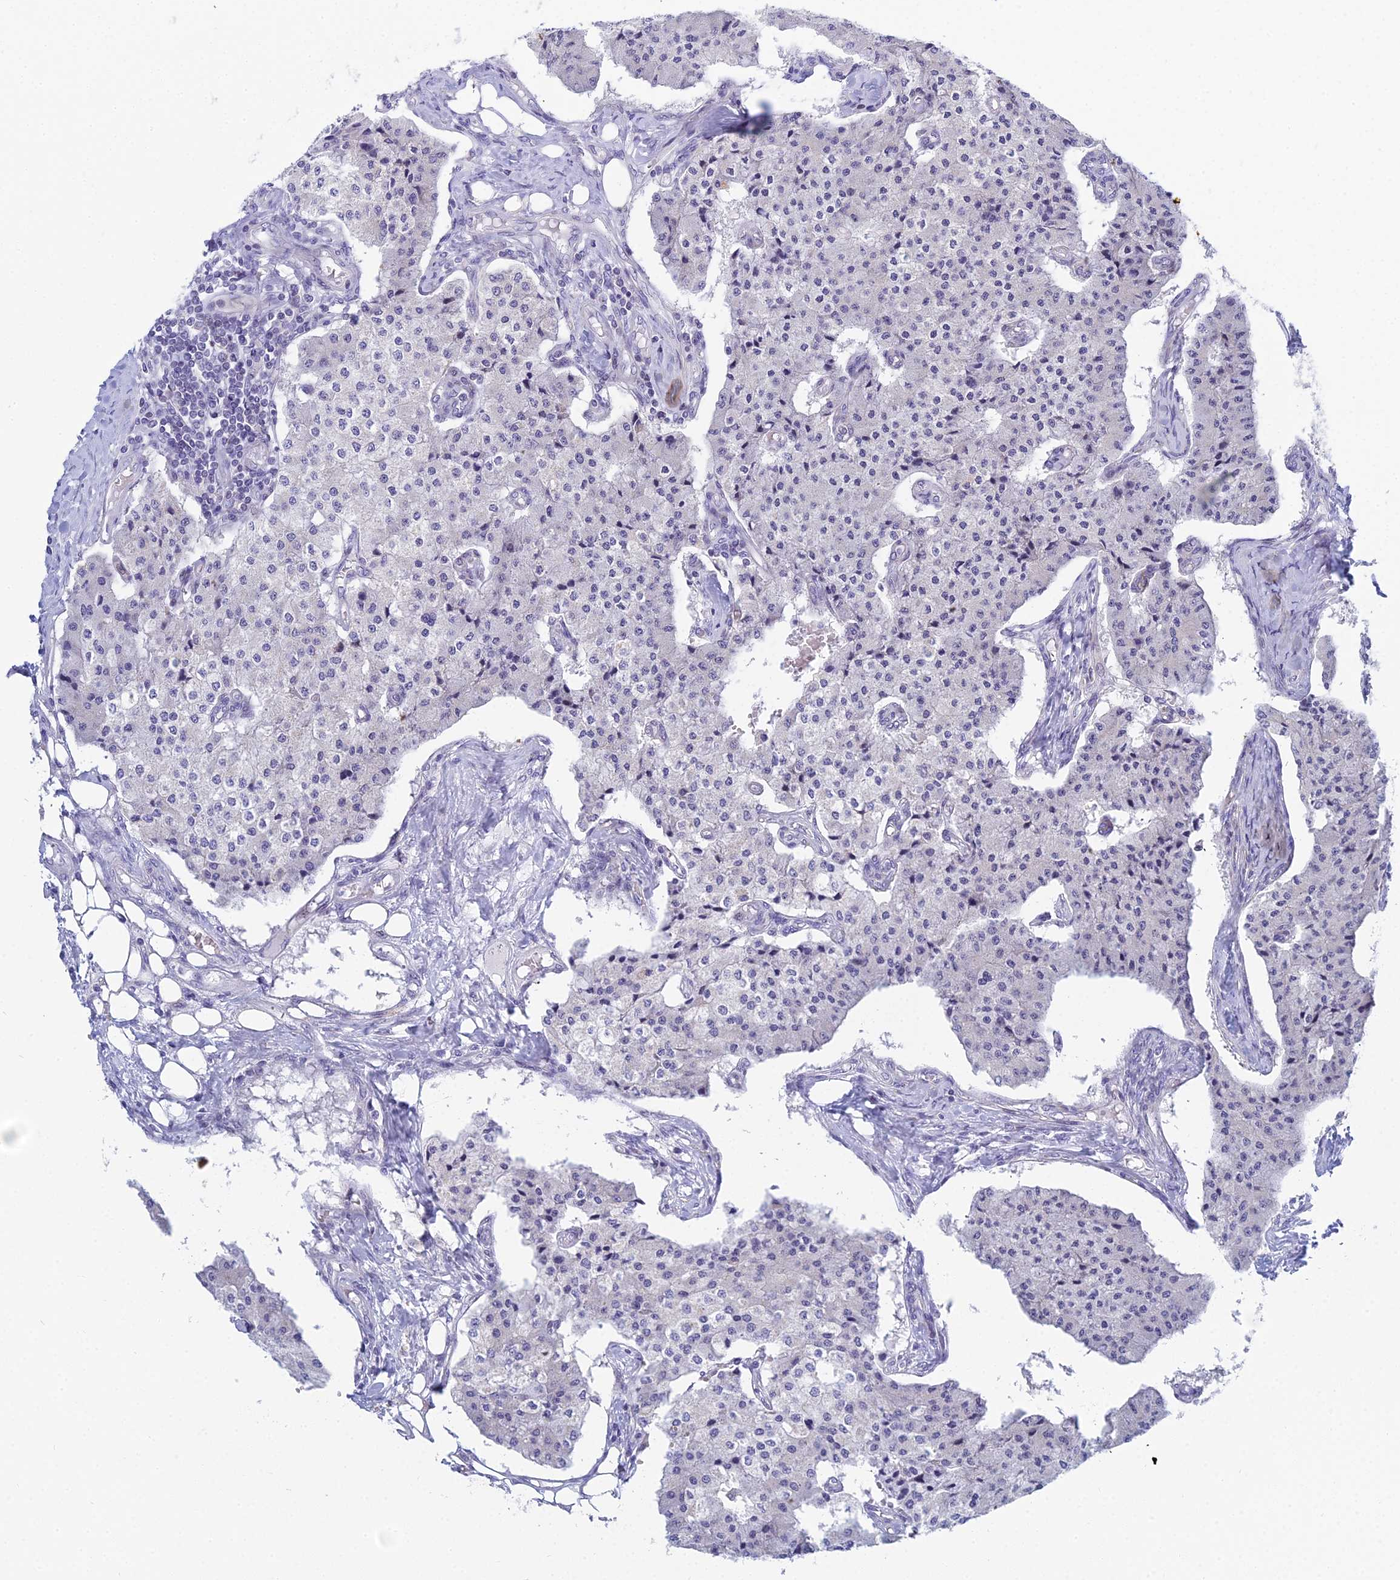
{"staining": {"intensity": "negative", "quantity": "none", "location": "none"}, "tissue": "carcinoid", "cell_type": "Tumor cells", "image_type": "cancer", "snomed": [{"axis": "morphology", "description": "Carcinoid, malignant, NOS"}, {"axis": "topography", "description": "Colon"}], "caption": "Tumor cells show no significant positivity in carcinoid (malignant).", "gene": "PRR13", "patient": {"sex": "female", "age": 52}}